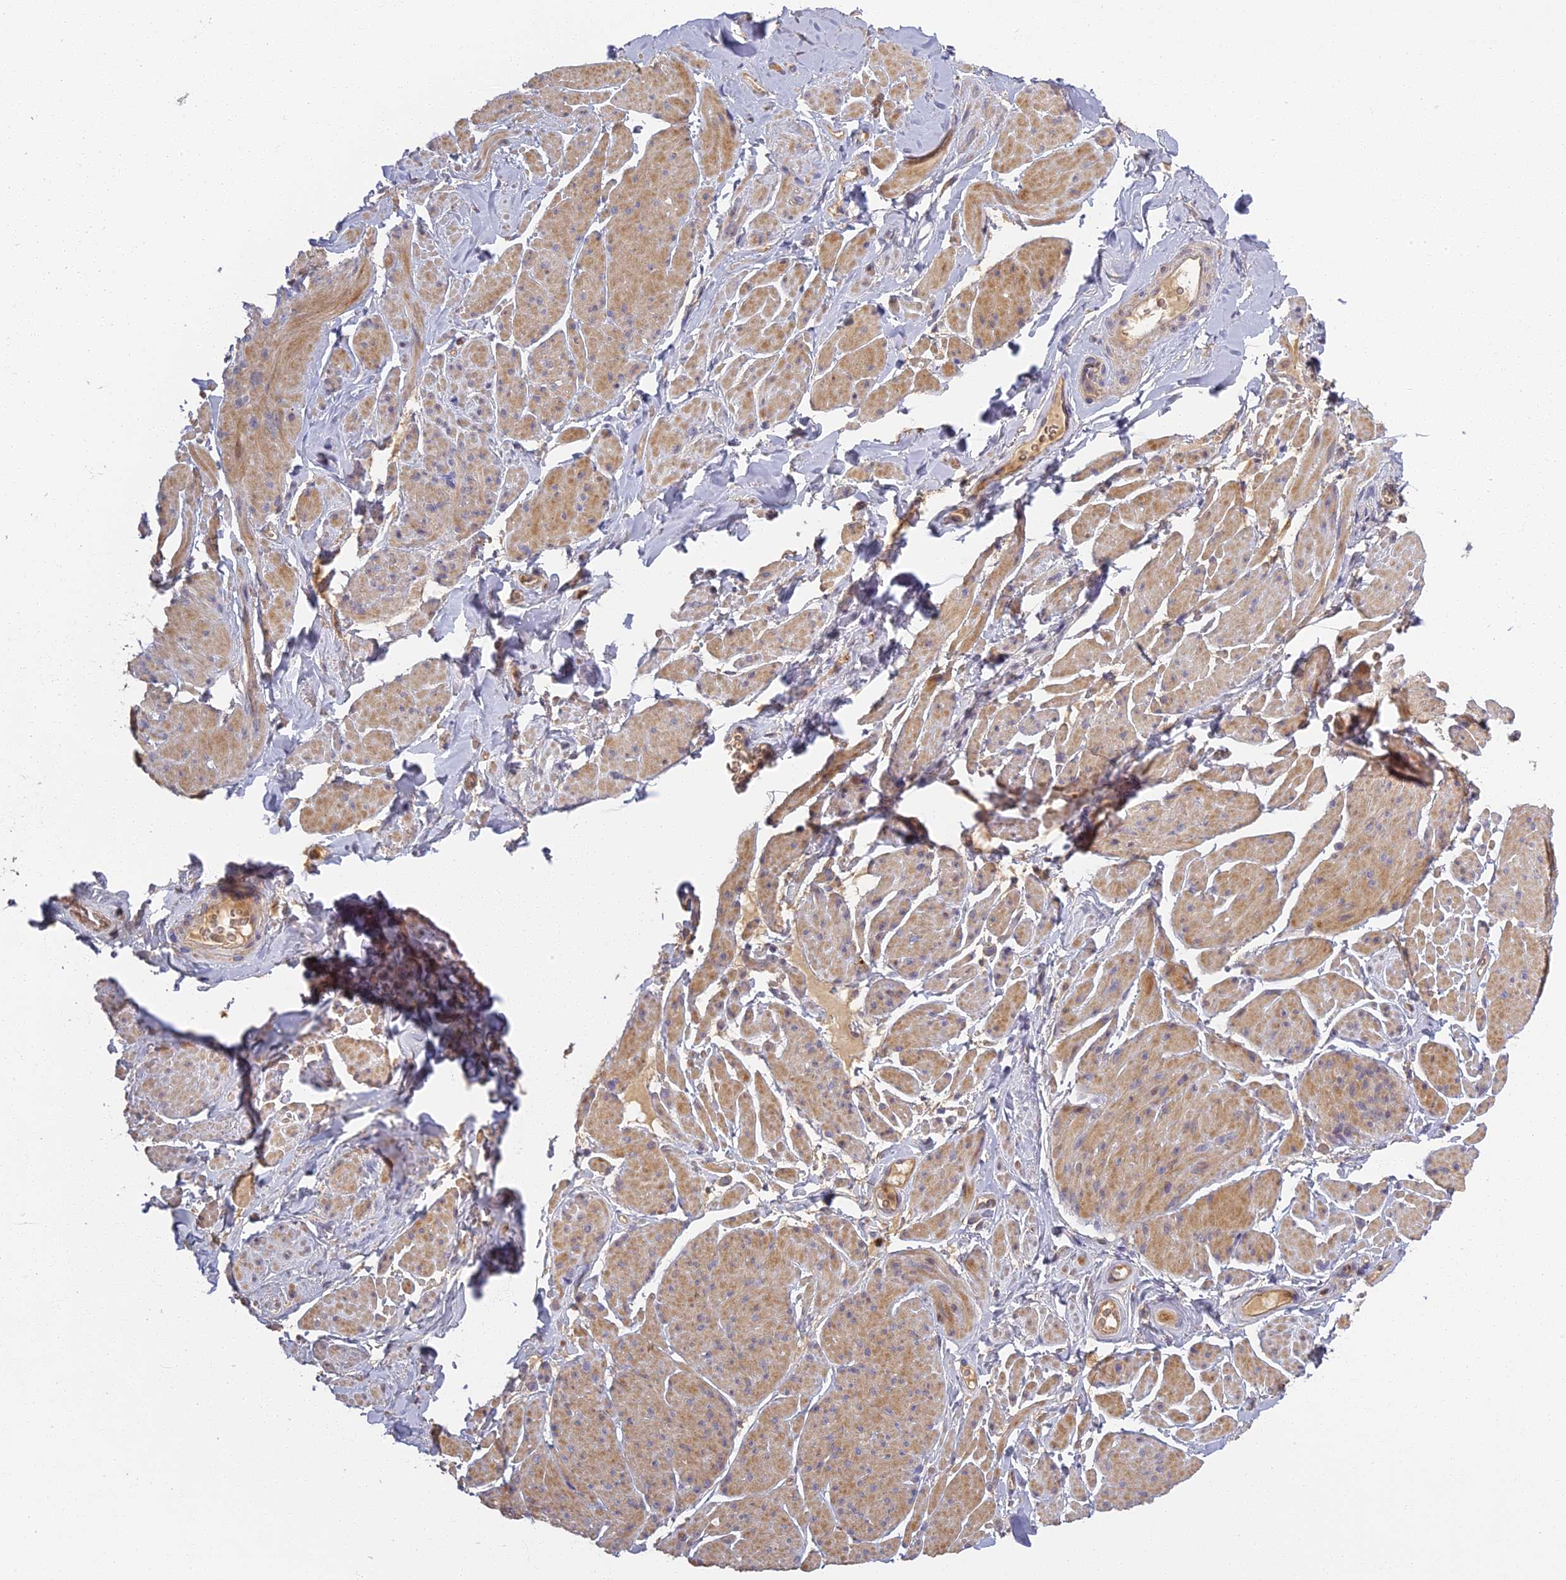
{"staining": {"intensity": "moderate", "quantity": "25%-75%", "location": "cytoplasmic/membranous"}, "tissue": "smooth muscle", "cell_type": "Smooth muscle cells", "image_type": "normal", "snomed": [{"axis": "morphology", "description": "Normal tissue, NOS"}, {"axis": "topography", "description": "Smooth muscle"}, {"axis": "topography", "description": "Peripheral nerve tissue"}], "caption": "IHC photomicrograph of benign smooth muscle stained for a protein (brown), which exhibits medium levels of moderate cytoplasmic/membranous expression in about 25%-75% of smooth muscle cells.", "gene": "AP4E1", "patient": {"sex": "male", "age": 69}}